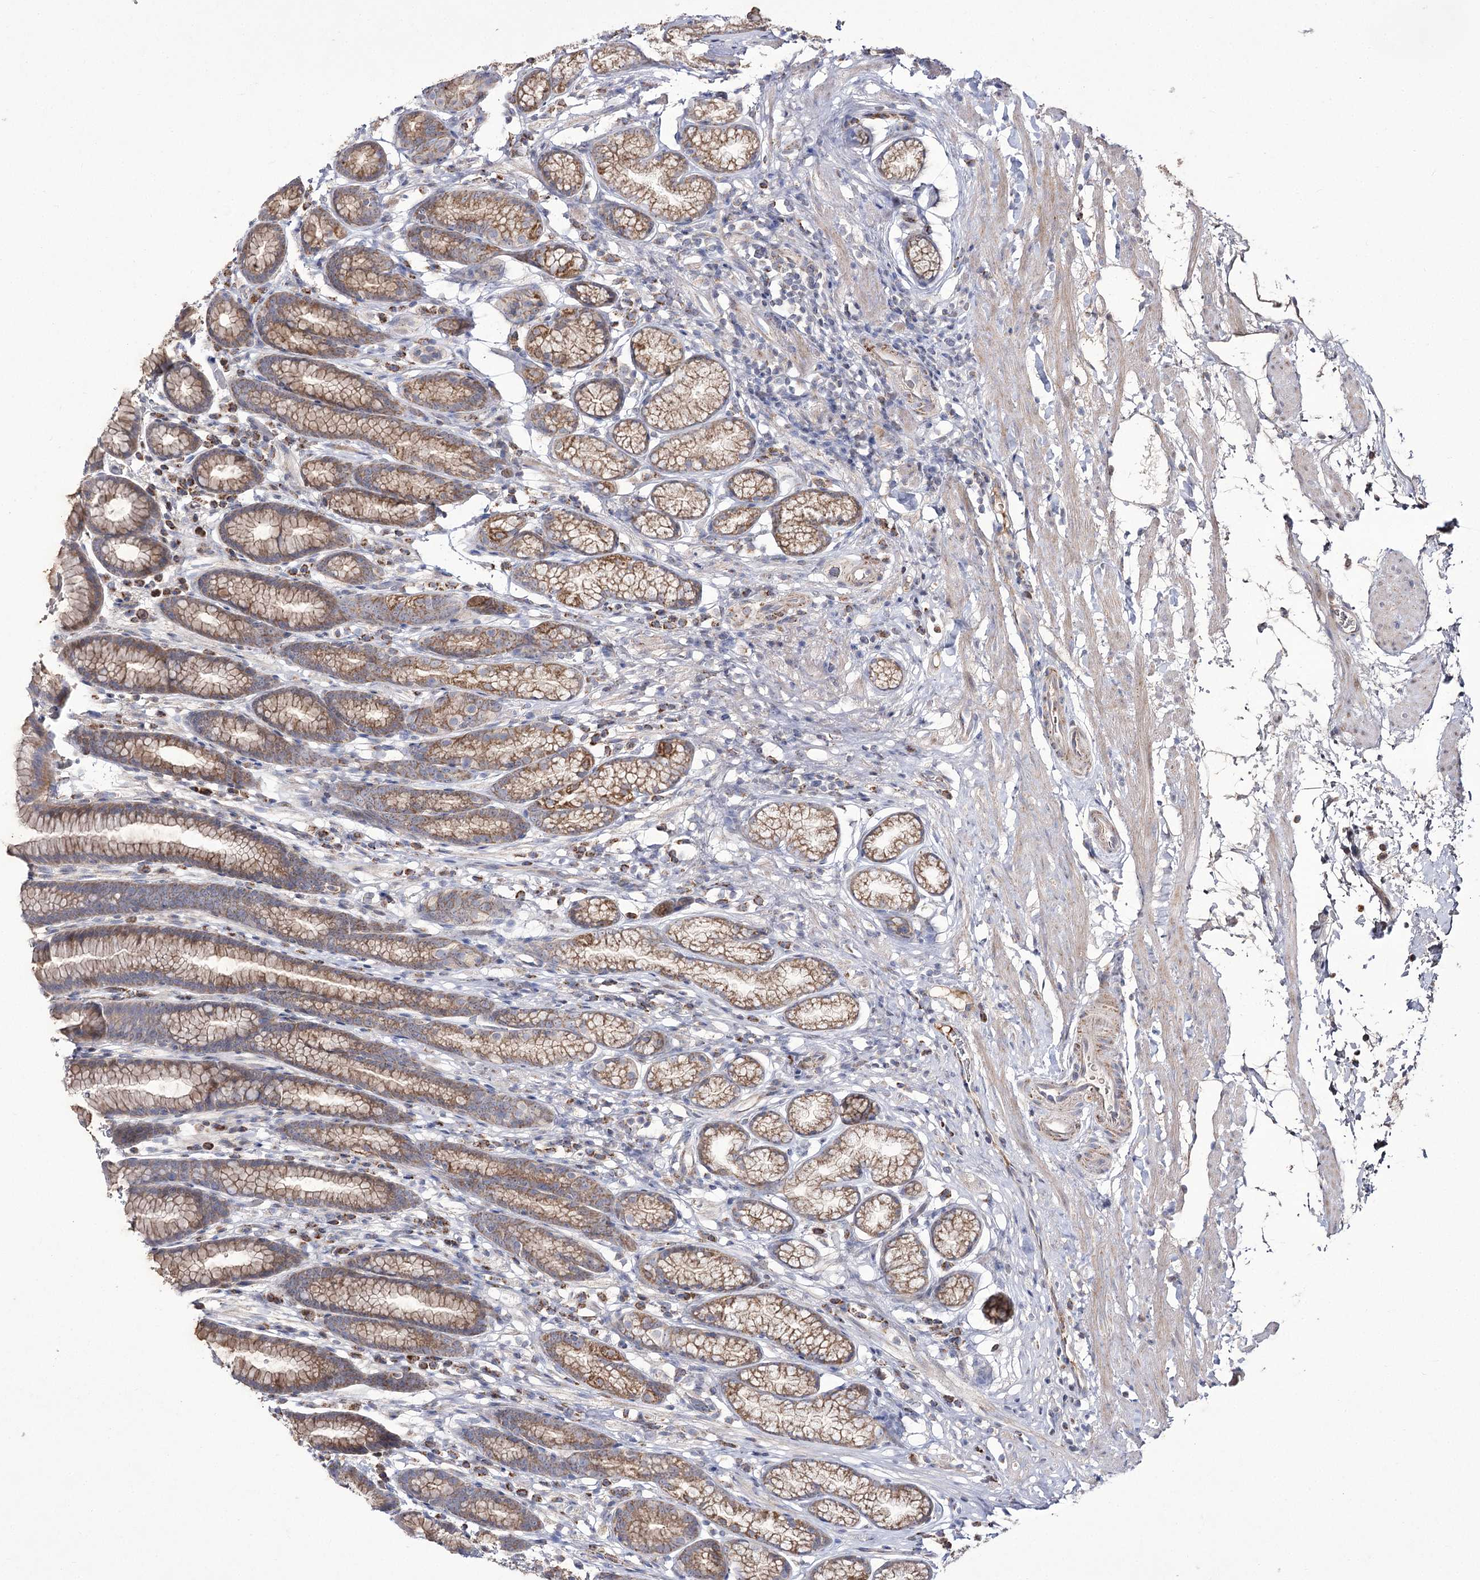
{"staining": {"intensity": "strong", "quantity": ">75%", "location": "cytoplasmic/membranous"}, "tissue": "stomach", "cell_type": "Glandular cells", "image_type": "normal", "snomed": [{"axis": "morphology", "description": "Normal tissue, NOS"}, {"axis": "topography", "description": "Stomach"}], "caption": "Strong cytoplasmic/membranous protein staining is appreciated in approximately >75% of glandular cells in stomach.", "gene": "NADK2", "patient": {"sex": "male", "age": 42}}